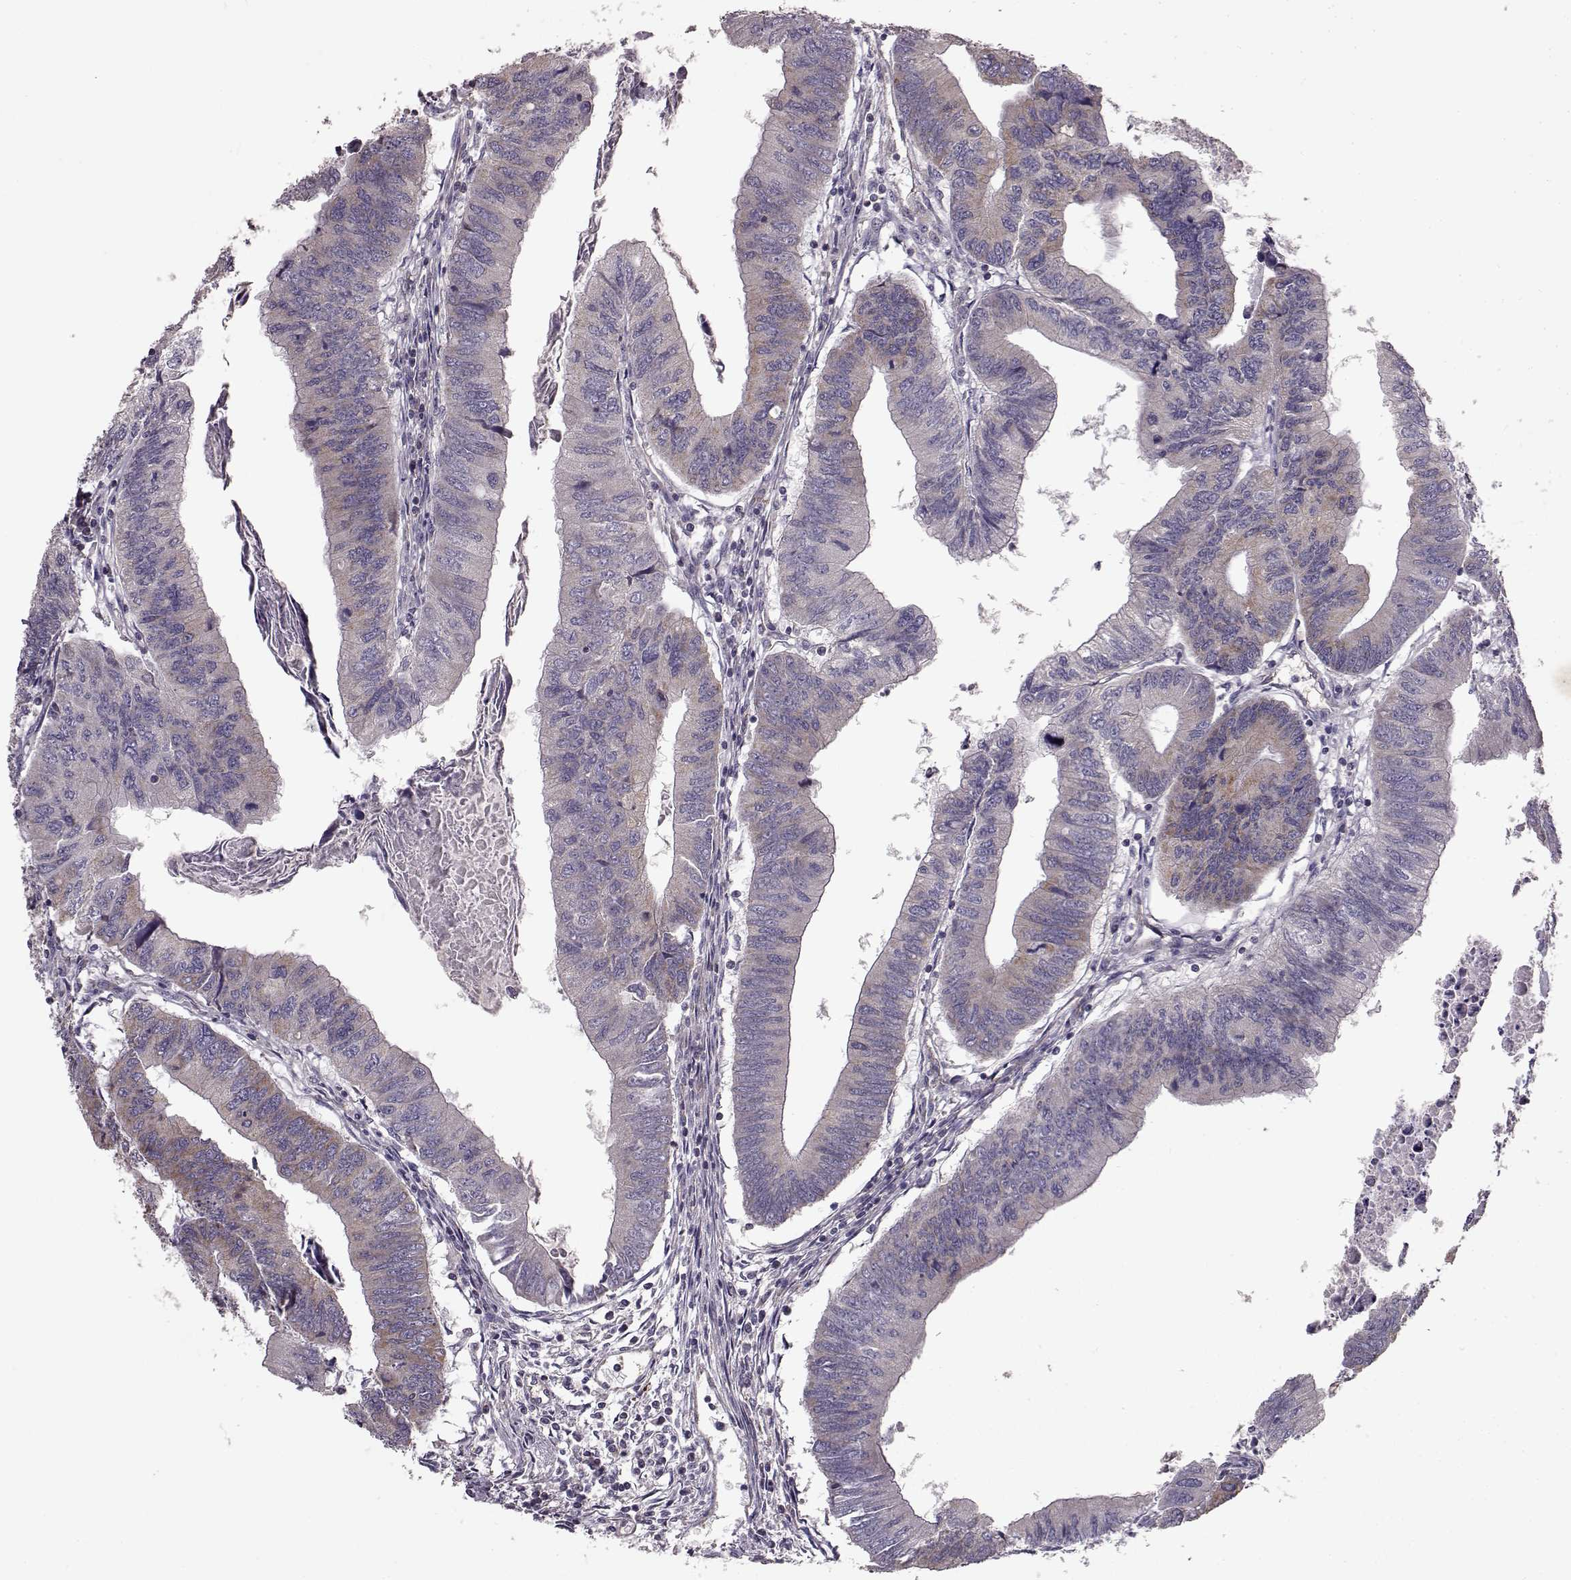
{"staining": {"intensity": "weak", "quantity": "25%-75%", "location": "cytoplasmic/membranous"}, "tissue": "colorectal cancer", "cell_type": "Tumor cells", "image_type": "cancer", "snomed": [{"axis": "morphology", "description": "Adenocarcinoma, NOS"}, {"axis": "topography", "description": "Colon"}], "caption": "Immunohistochemical staining of colorectal adenocarcinoma displays low levels of weak cytoplasmic/membranous expression in about 25%-75% of tumor cells.", "gene": "ERBB3", "patient": {"sex": "male", "age": 53}}